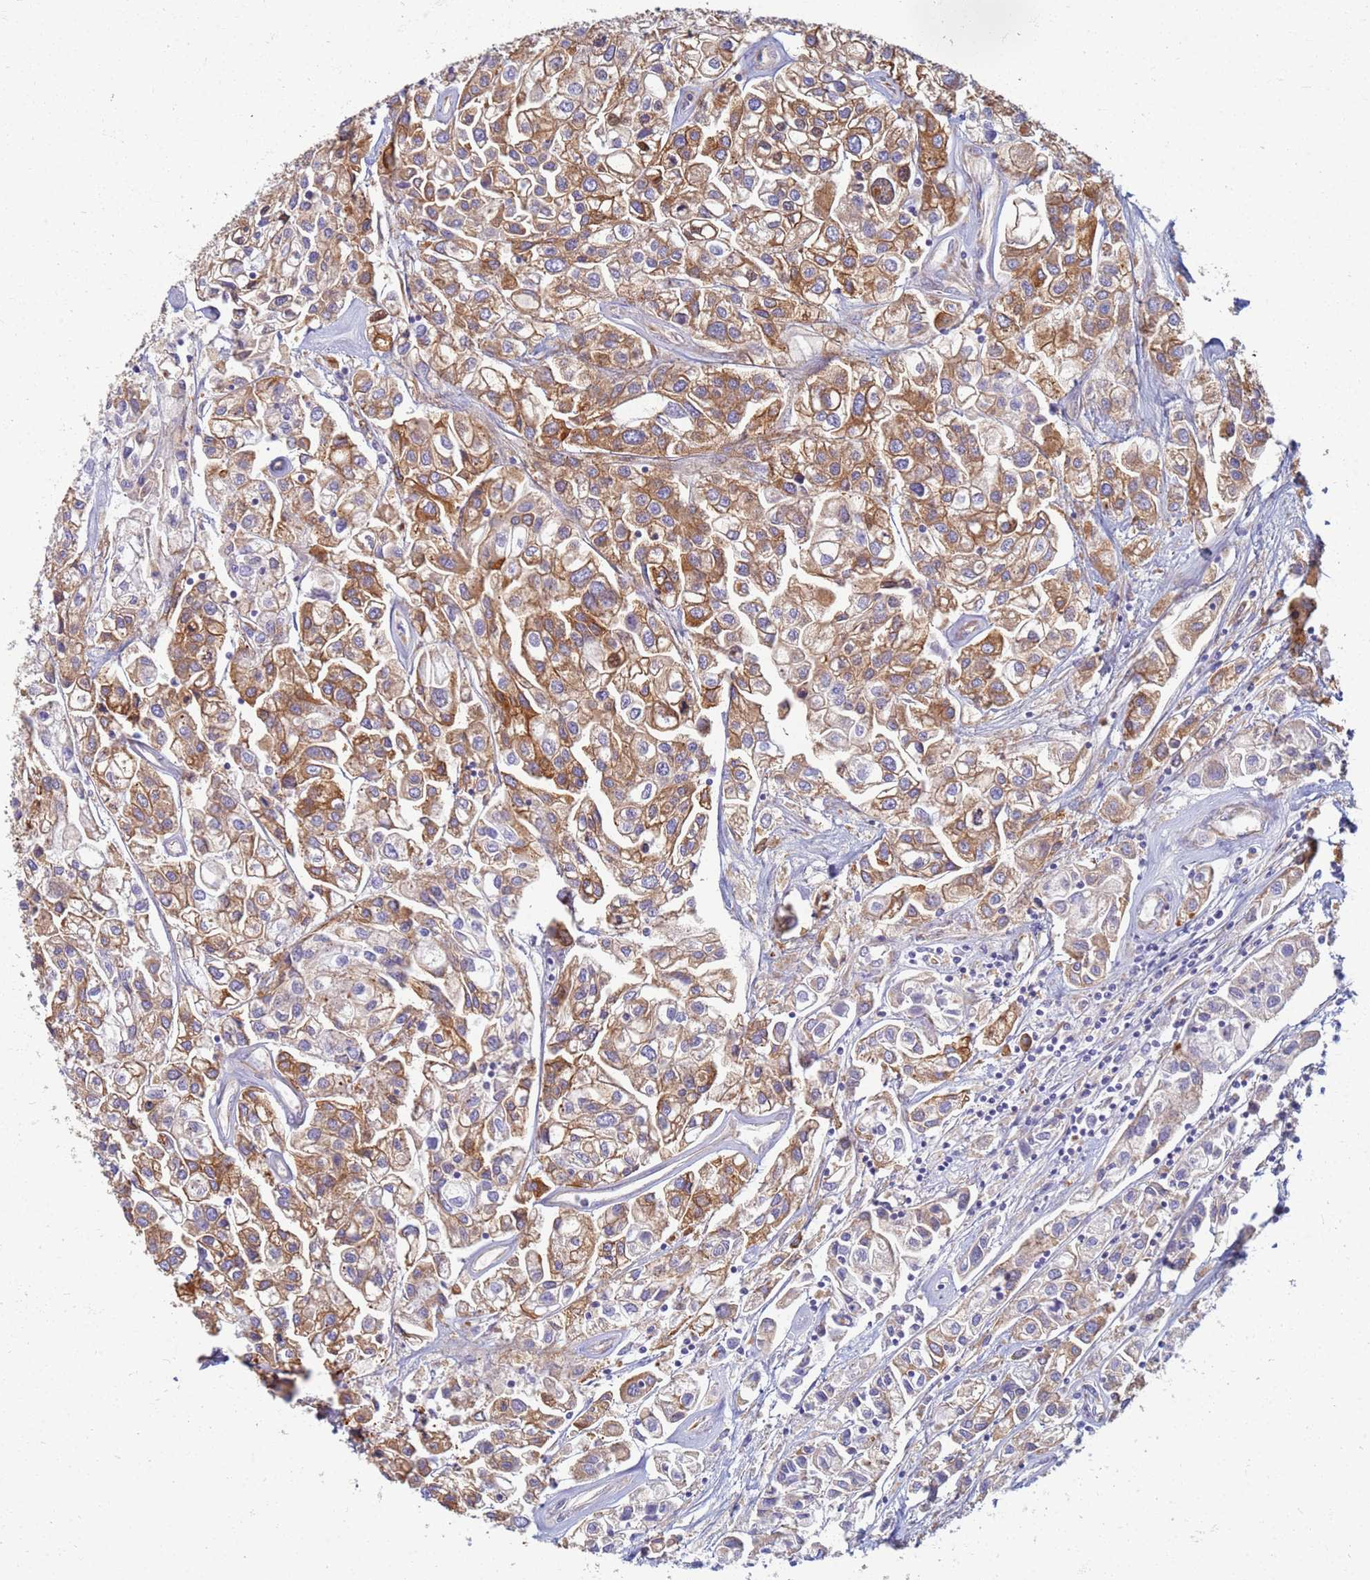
{"staining": {"intensity": "moderate", "quantity": ">75%", "location": "cytoplasmic/membranous"}, "tissue": "urothelial cancer", "cell_type": "Tumor cells", "image_type": "cancer", "snomed": [{"axis": "morphology", "description": "Urothelial carcinoma, High grade"}, {"axis": "topography", "description": "Urinary bladder"}], "caption": "Urothelial carcinoma (high-grade) was stained to show a protein in brown. There is medium levels of moderate cytoplasmic/membranous expression in about >75% of tumor cells. (DAB (3,3'-diaminobenzidine) IHC with brightfield microscopy, high magnification).", "gene": "EEA1", "patient": {"sex": "male", "age": 67}}